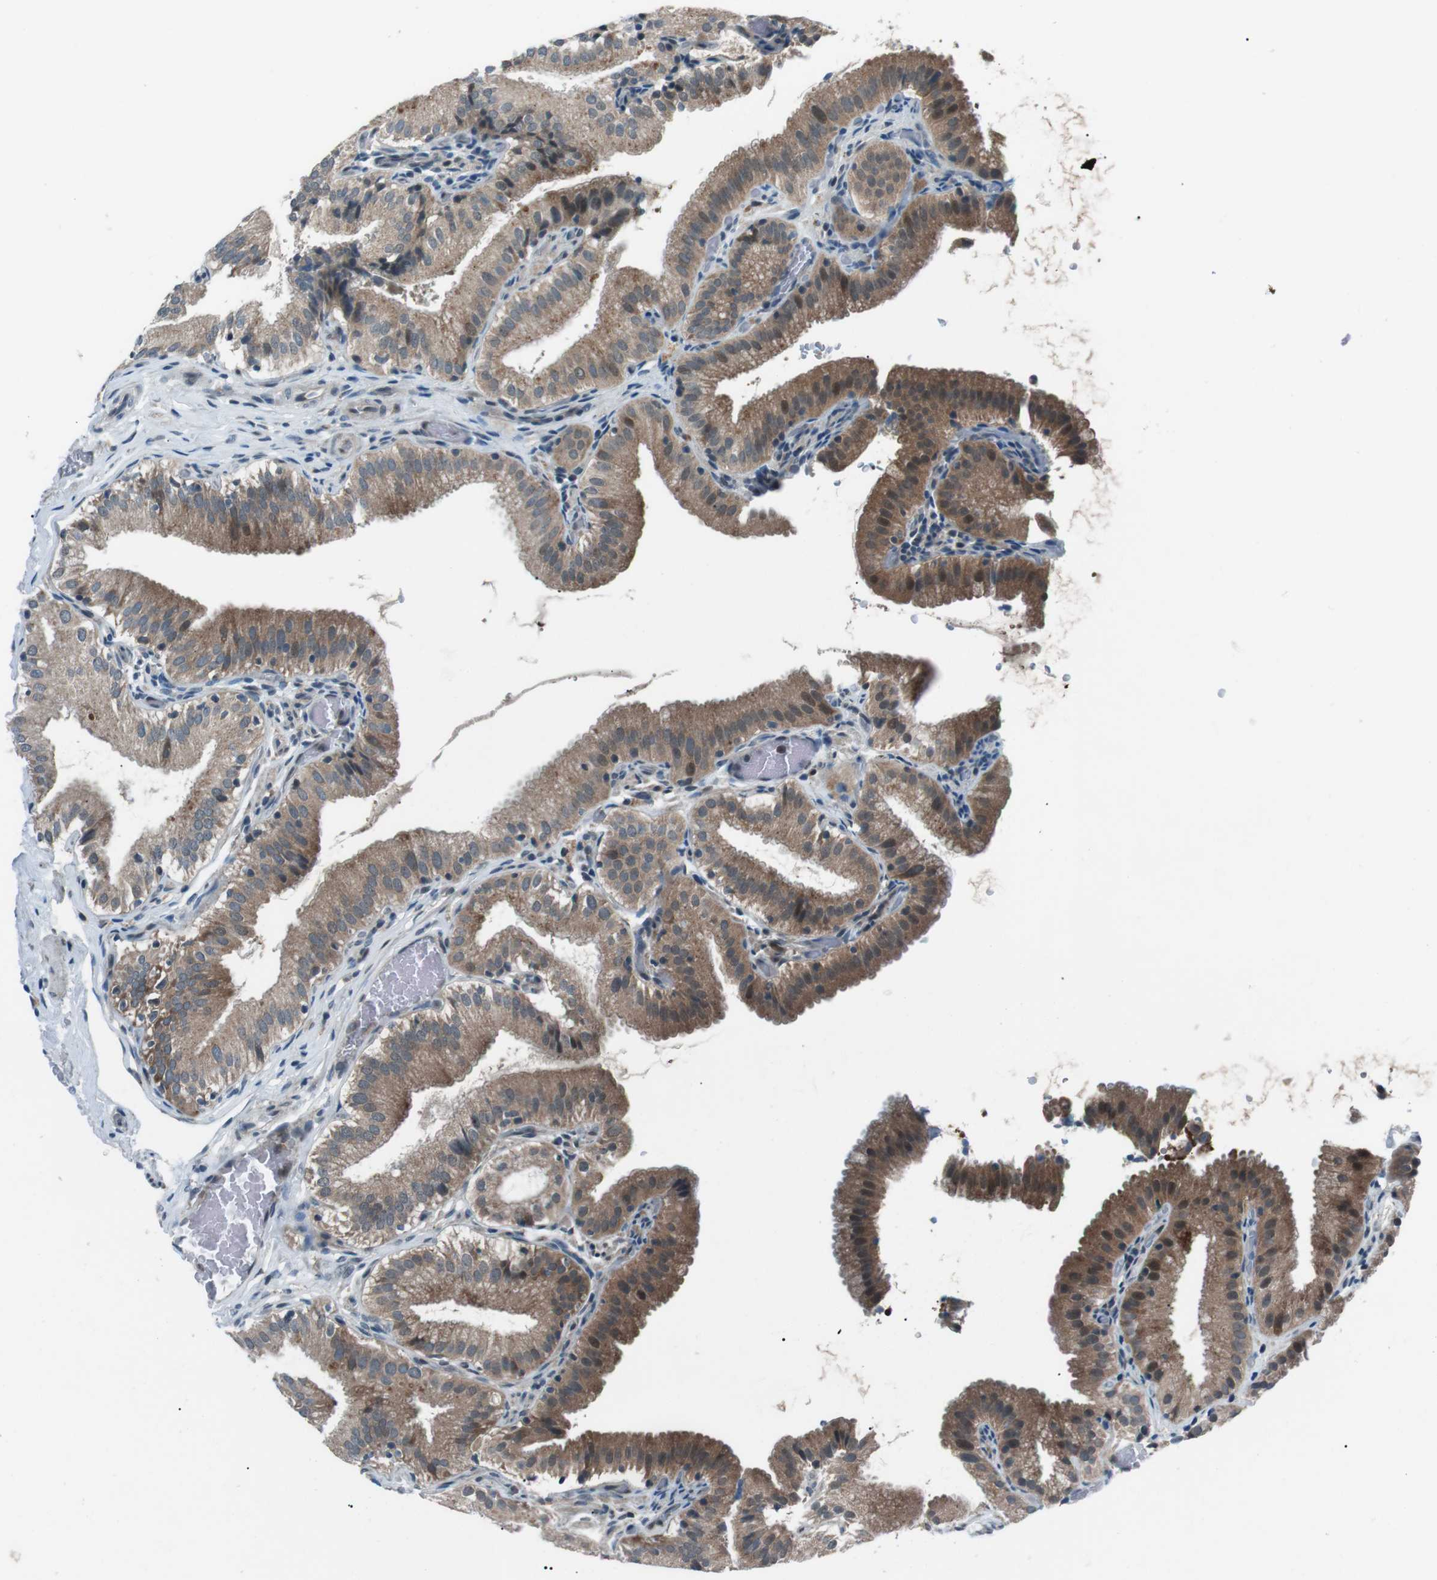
{"staining": {"intensity": "moderate", "quantity": ">75%", "location": "cytoplasmic/membranous,nuclear"}, "tissue": "gallbladder", "cell_type": "Glandular cells", "image_type": "normal", "snomed": [{"axis": "morphology", "description": "Normal tissue, NOS"}, {"axis": "topography", "description": "Gallbladder"}], "caption": "Normal gallbladder was stained to show a protein in brown. There is medium levels of moderate cytoplasmic/membranous,nuclear staining in about >75% of glandular cells. The staining was performed using DAB, with brown indicating positive protein expression. Nuclei are stained blue with hematoxylin.", "gene": "LRIG2", "patient": {"sex": "male", "age": 54}}